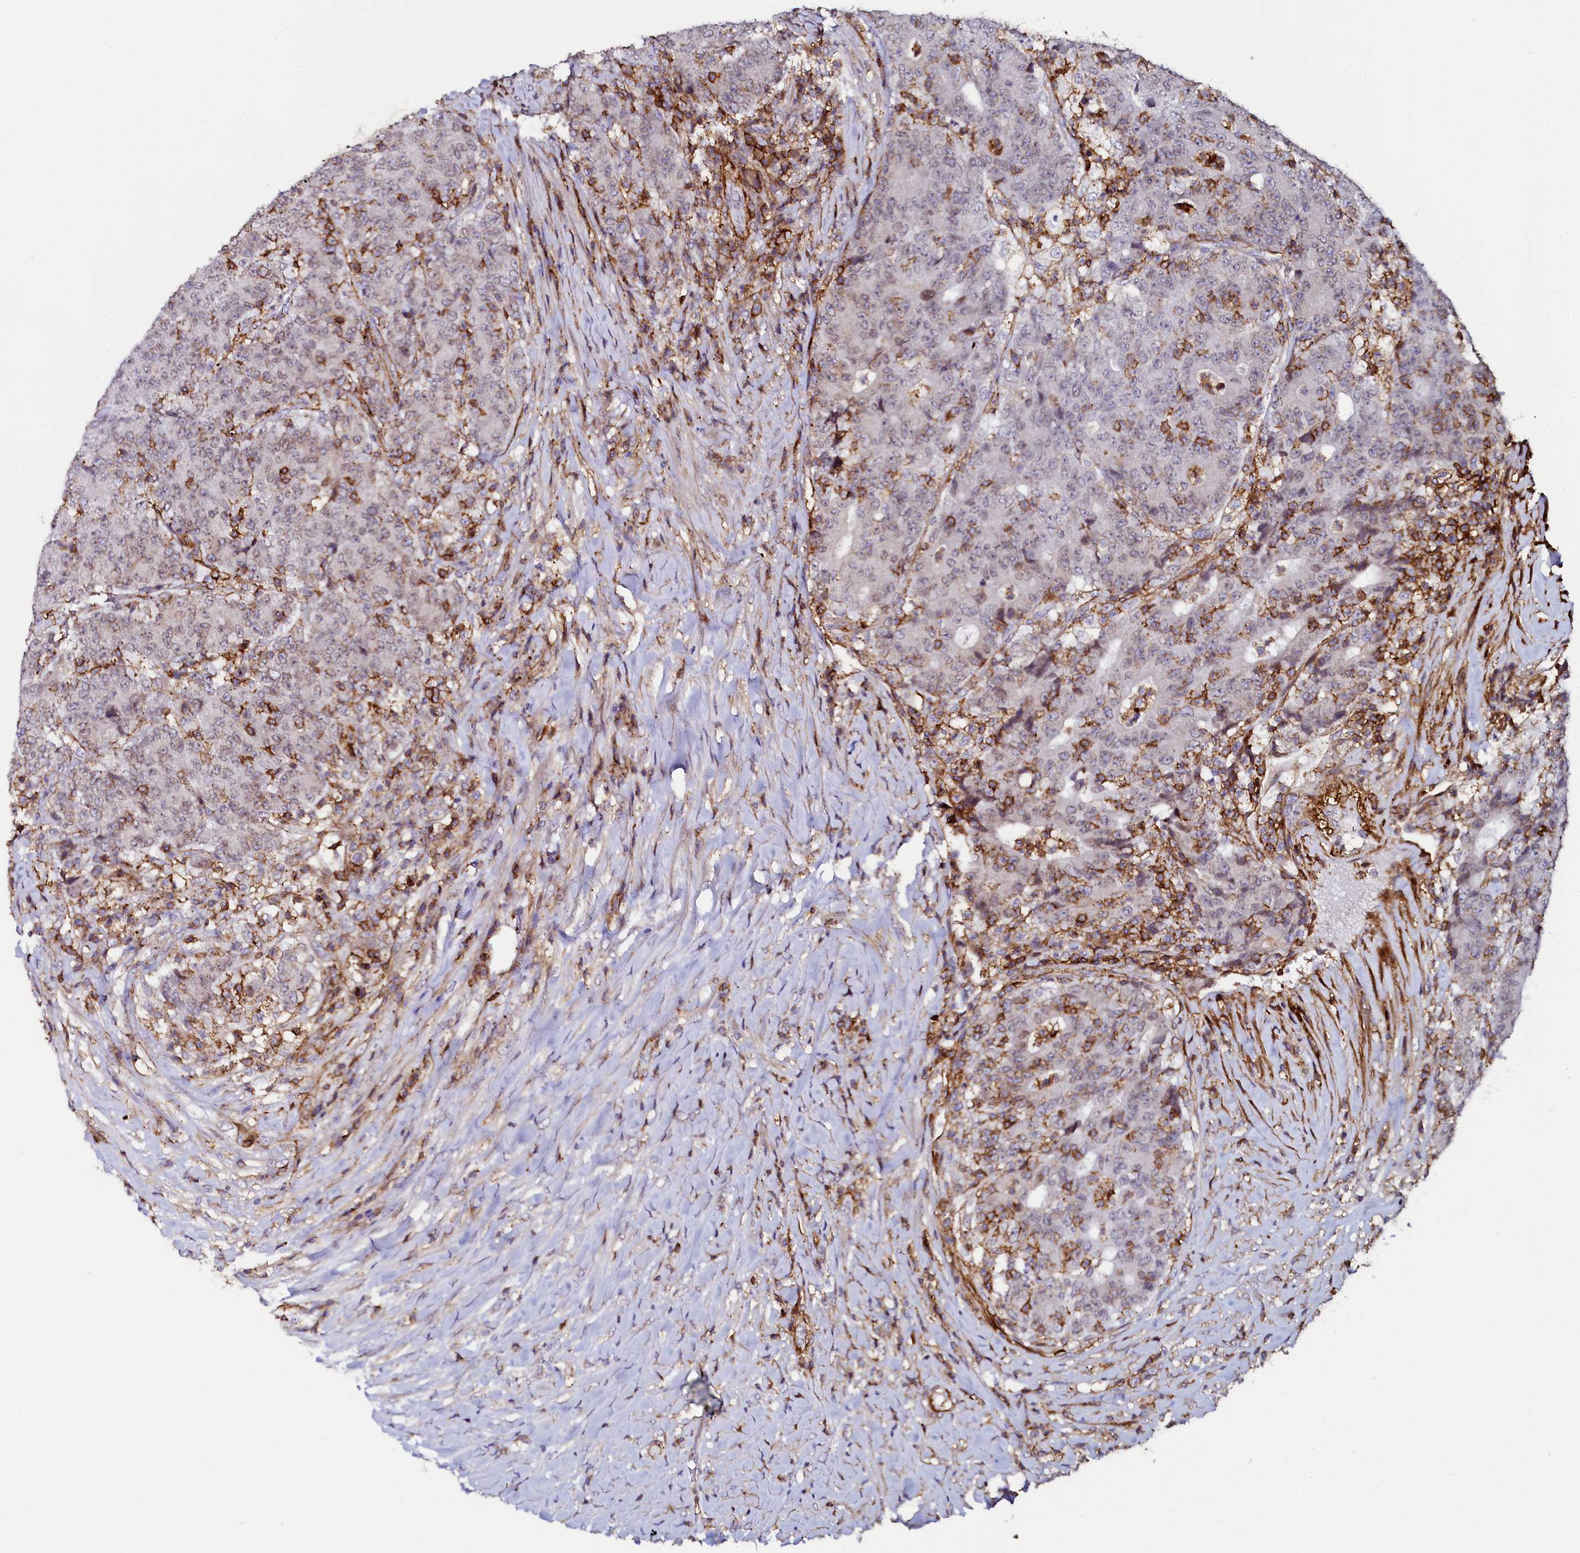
{"staining": {"intensity": "negative", "quantity": "none", "location": "none"}, "tissue": "colorectal cancer", "cell_type": "Tumor cells", "image_type": "cancer", "snomed": [{"axis": "morphology", "description": "Adenocarcinoma, NOS"}, {"axis": "topography", "description": "Colon"}], "caption": "High magnification brightfield microscopy of adenocarcinoma (colorectal) stained with DAB (3,3'-diaminobenzidine) (brown) and counterstained with hematoxylin (blue): tumor cells show no significant positivity. Nuclei are stained in blue.", "gene": "AAAS", "patient": {"sex": "female", "age": 75}}